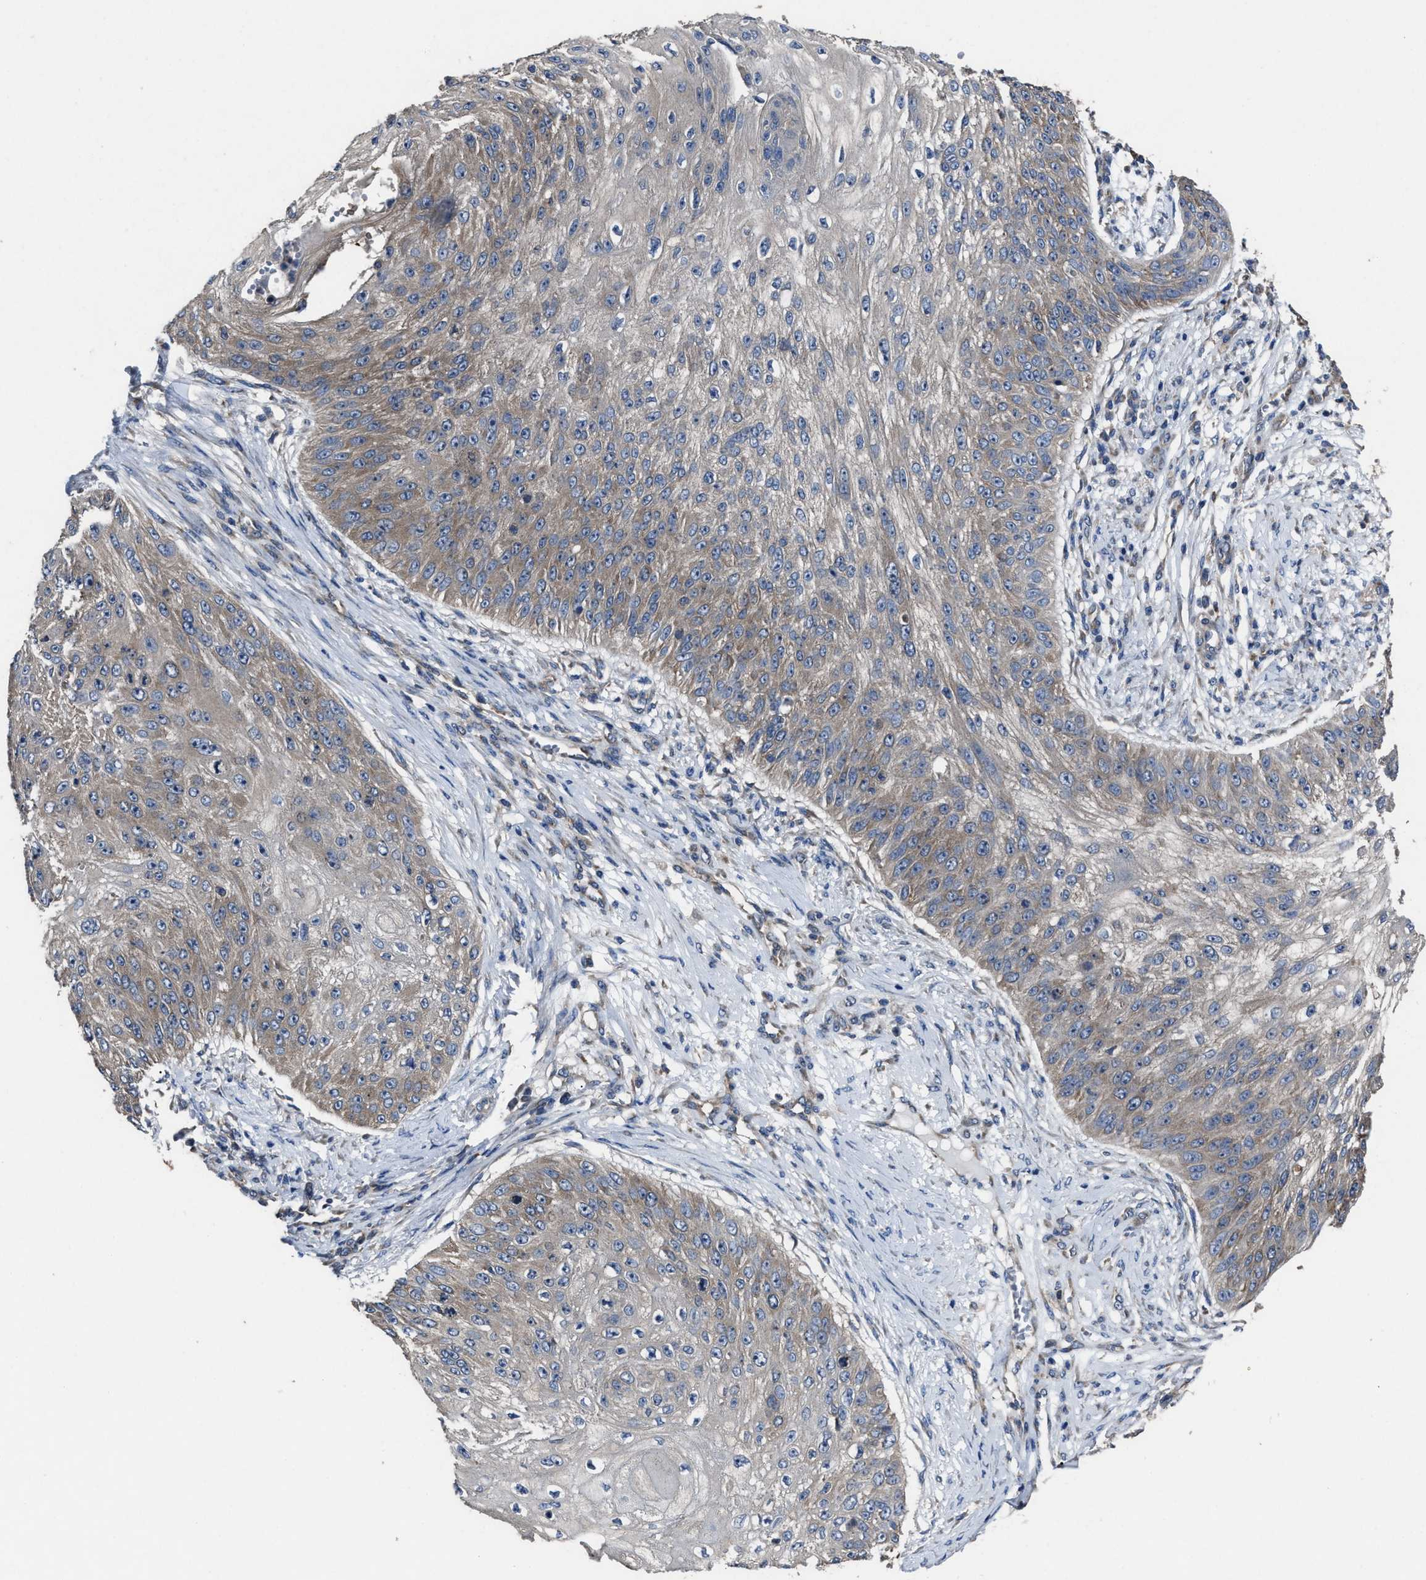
{"staining": {"intensity": "weak", "quantity": "25%-75%", "location": "cytoplasmic/membranous"}, "tissue": "skin cancer", "cell_type": "Tumor cells", "image_type": "cancer", "snomed": [{"axis": "morphology", "description": "Squamous cell carcinoma, NOS"}, {"axis": "topography", "description": "Skin"}], "caption": "Human skin cancer stained for a protein (brown) exhibits weak cytoplasmic/membranous positive staining in about 25%-75% of tumor cells.", "gene": "UPF1", "patient": {"sex": "female", "age": 80}}